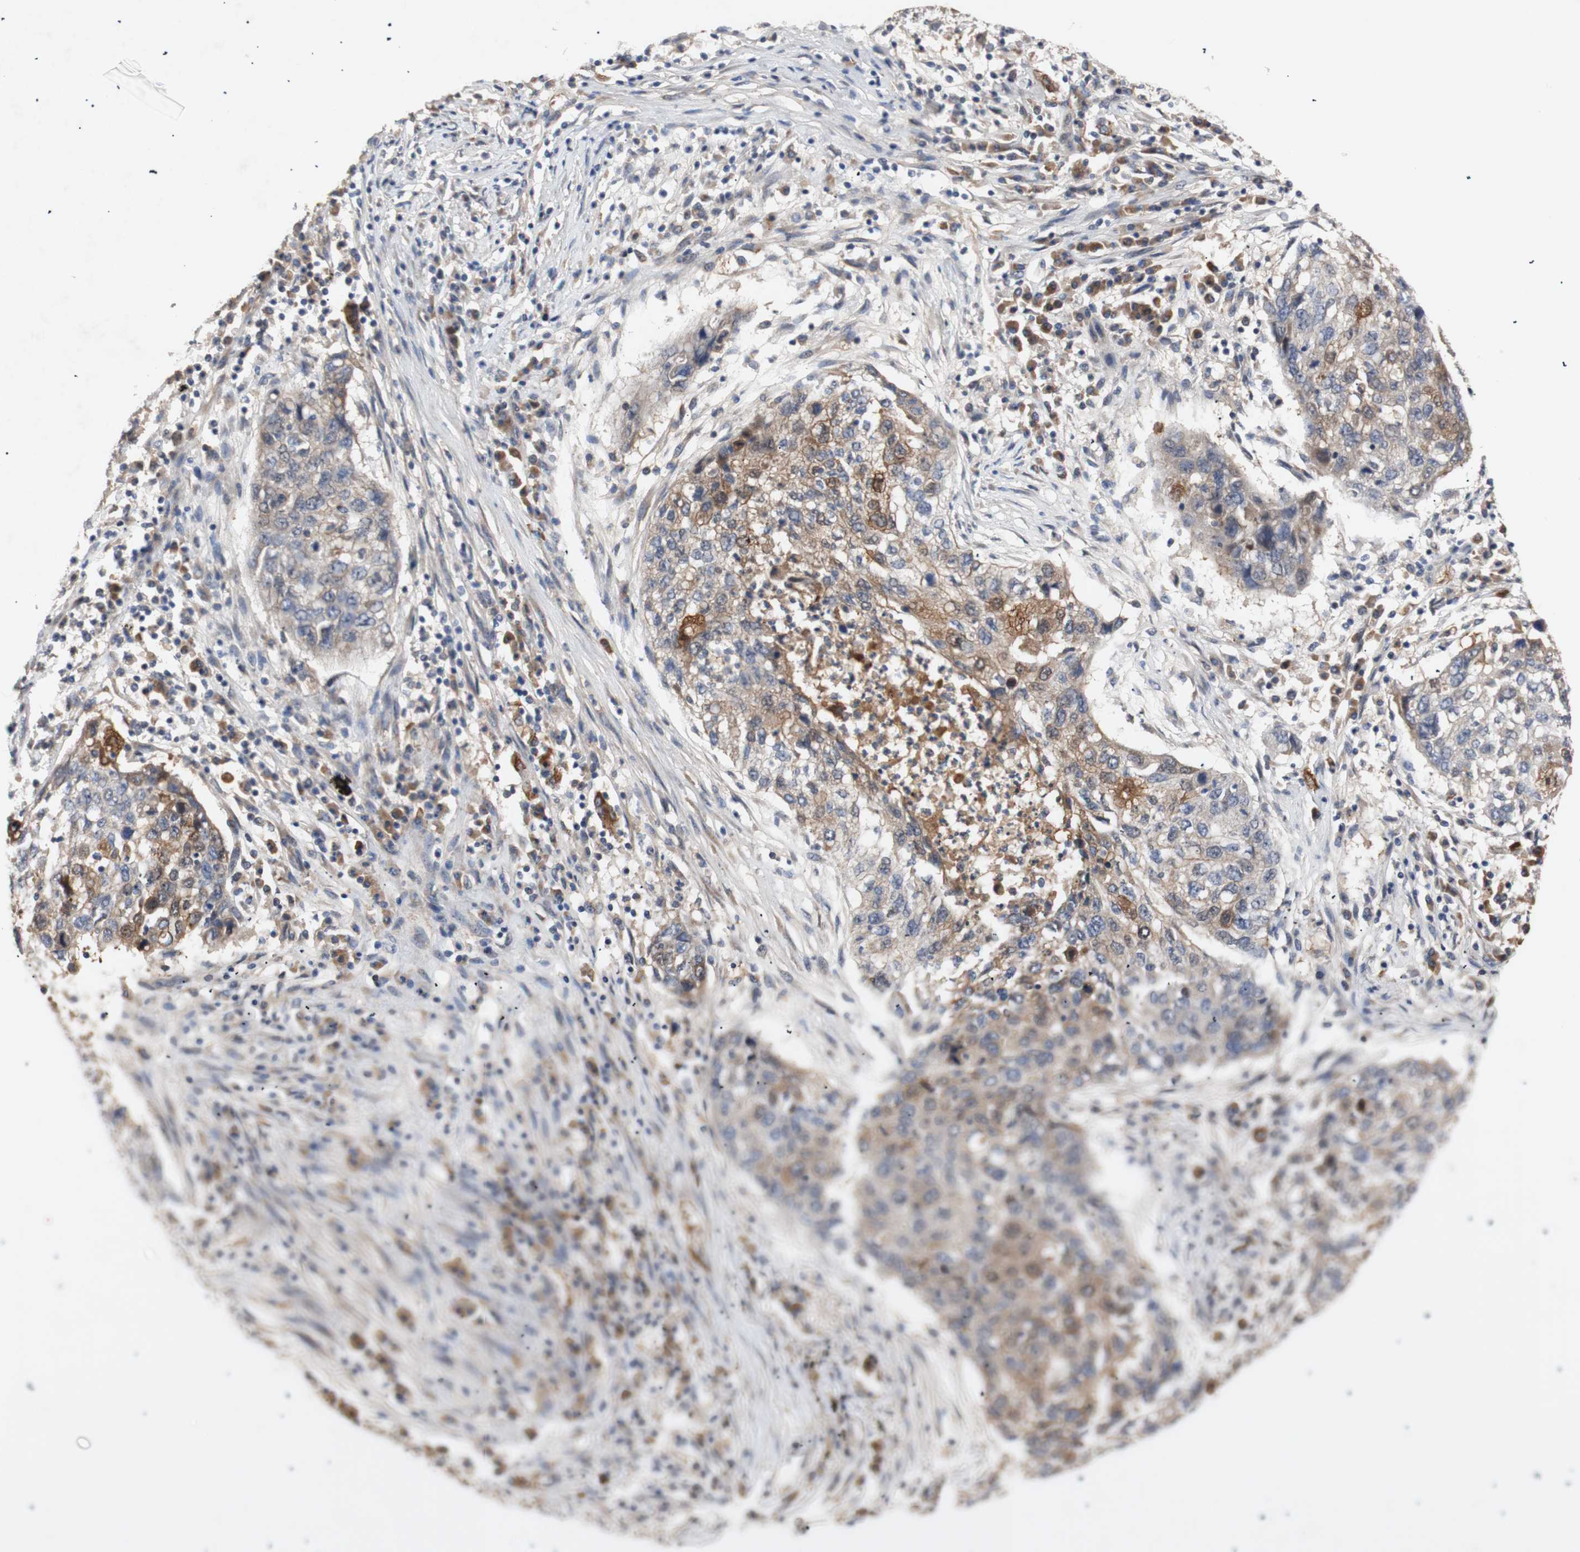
{"staining": {"intensity": "moderate", "quantity": ">75%", "location": "cytoplasmic/membranous"}, "tissue": "lung cancer", "cell_type": "Tumor cells", "image_type": "cancer", "snomed": [{"axis": "morphology", "description": "Squamous cell carcinoma, NOS"}, {"axis": "topography", "description": "Lung"}], "caption": "Moderate cytoplasmic/membranous staining for a protein is identified in about >75% of tumor cells of lung cancer (squamous cell carcinoma) using immunohistochemistry.", "gene": "PKN1", "patient": {"sex": "female", "age": 63}}